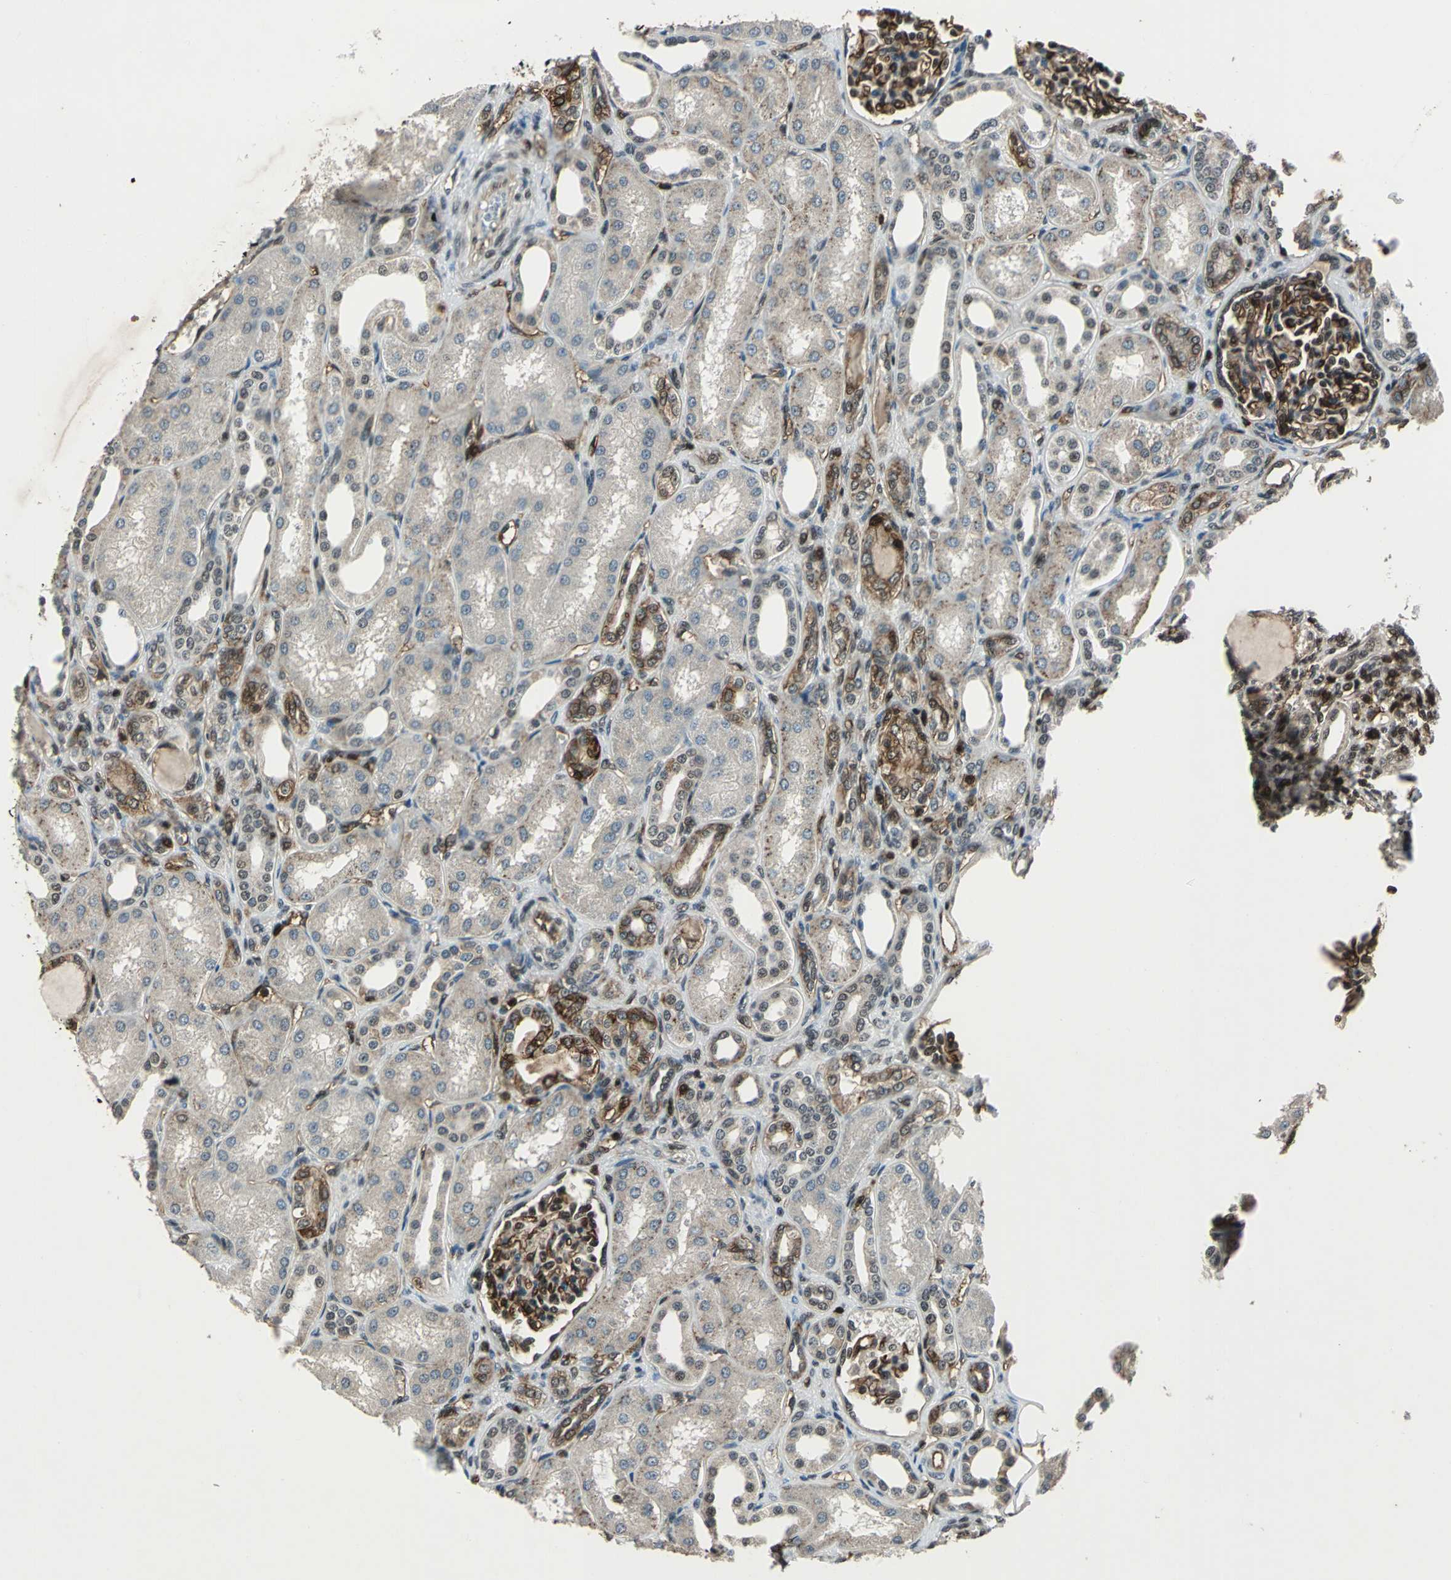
{"staining": {"intensity": "strong", "quantity": ">75%", "location": "cytoplasmic/membranous,nuclear"}, "tissue": "kidney", "cell_type": "Cells in glomeruli", "image_type": "normal", "snomed": [{"axis": "morphology", "description": "Normal tissue, NOS"}, {"axis": "topography", "description": "Kidney"}], "caption": "Immunohistochemistry (DAB) staining of normal human kidney shows strong cytoplasmic/membranous,nuclear protein positivity in about >75% of cells in glomeruli. The protein is shown in brown color, while the nuclei are stained blue.", "gene": "NR2C2", "patient": {"sex": "male", "age": 7}}